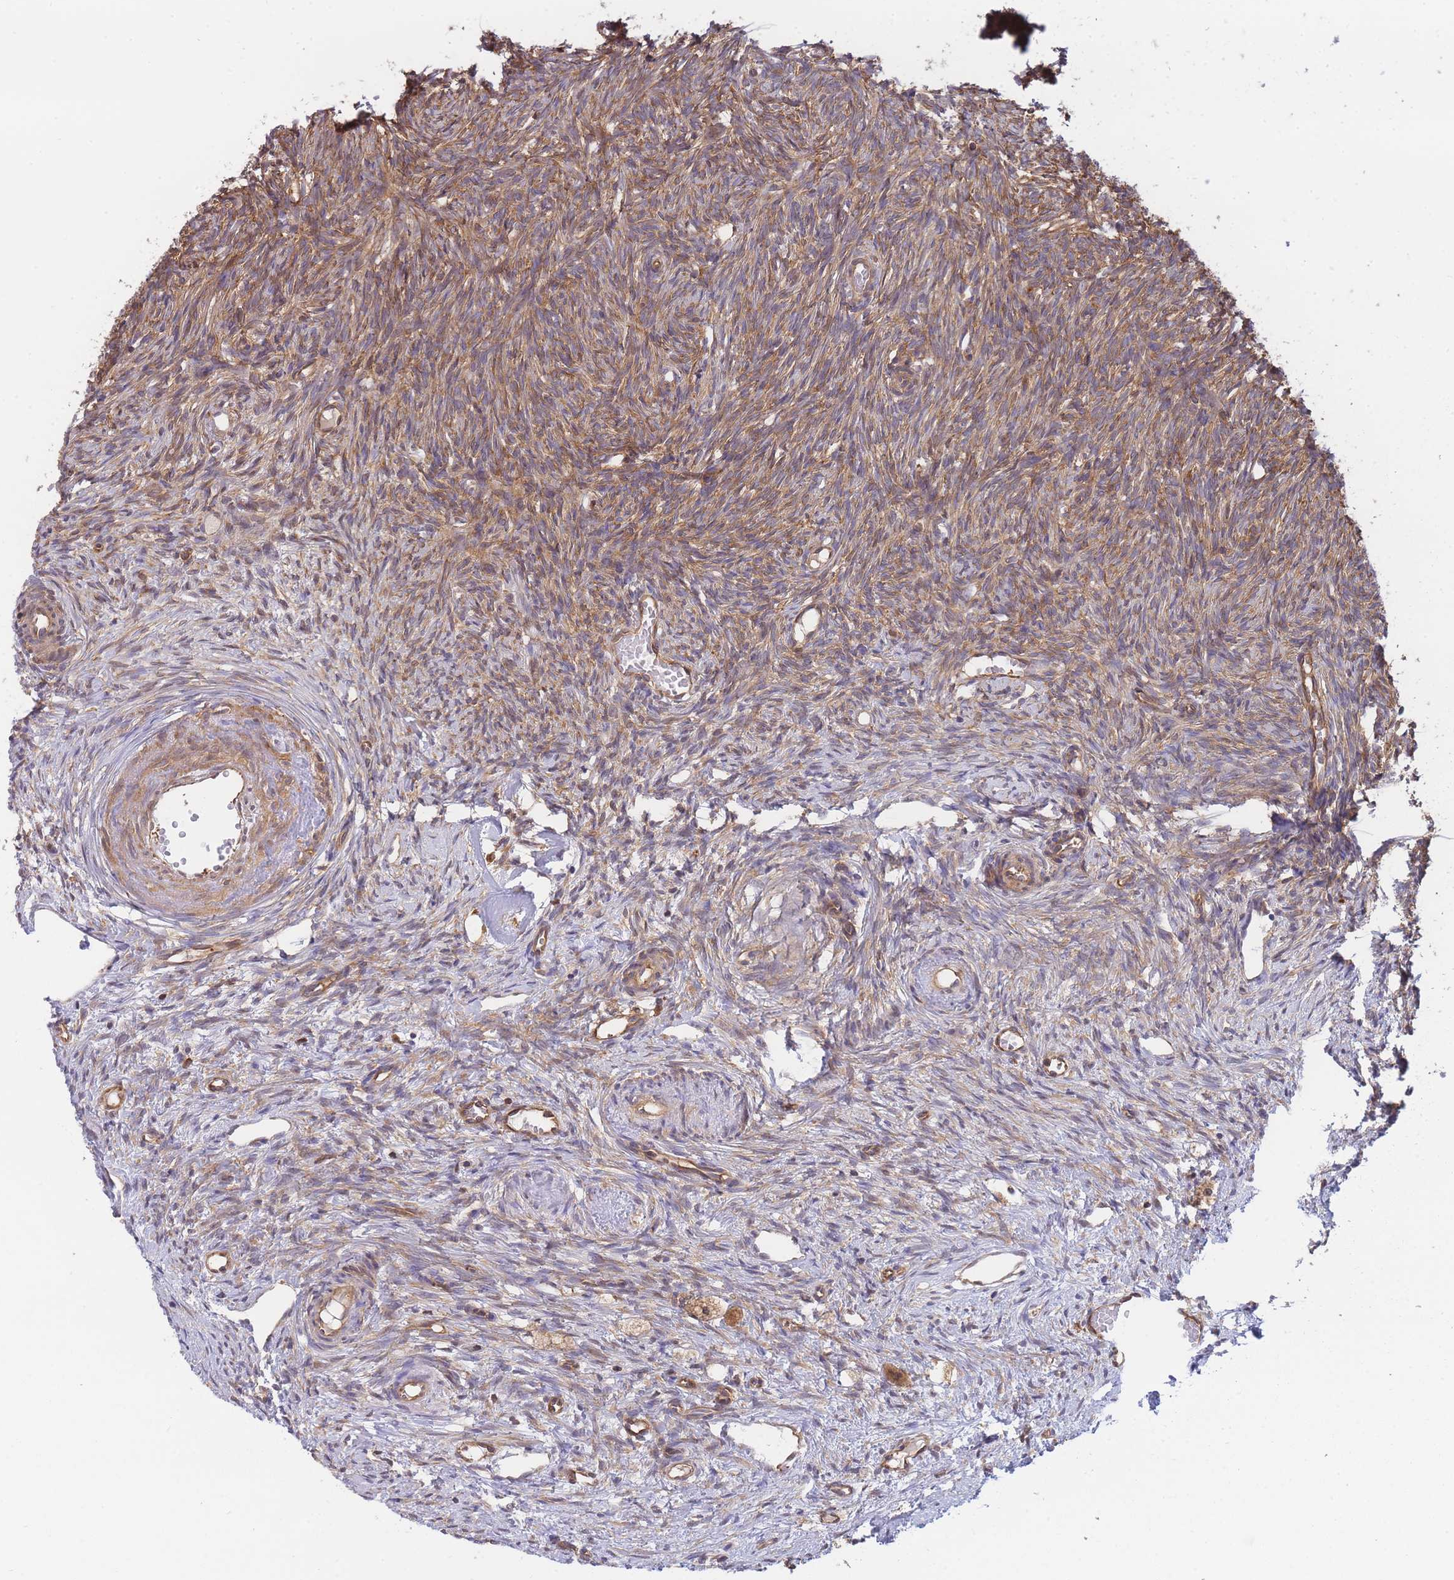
{"staining": {"intensity": "moderate", "quantity": ">75%", "location": "cytoplasmic/membranous"}, "tissue": "ovary", "cell_type": "Follicle cells", "image_type": "normal", "snomed": [{"axis": "morphology", "description": "Normal tissue, NOS"}, {"axis": "topography", "description": "Ovary"}], "caption": "High-magnification brightfield microscopy of benign ovary stained with DAB (3,3'-diaminobenzidine) (brown) and counterstained with hematoxylin (blue). follicle cells exhibit moderate cytoplasmic/membranous positivity is identified in approximately>75% of cells.", "gene": "SLC4A9", "patient": {"sex": "female", "age": 51}}